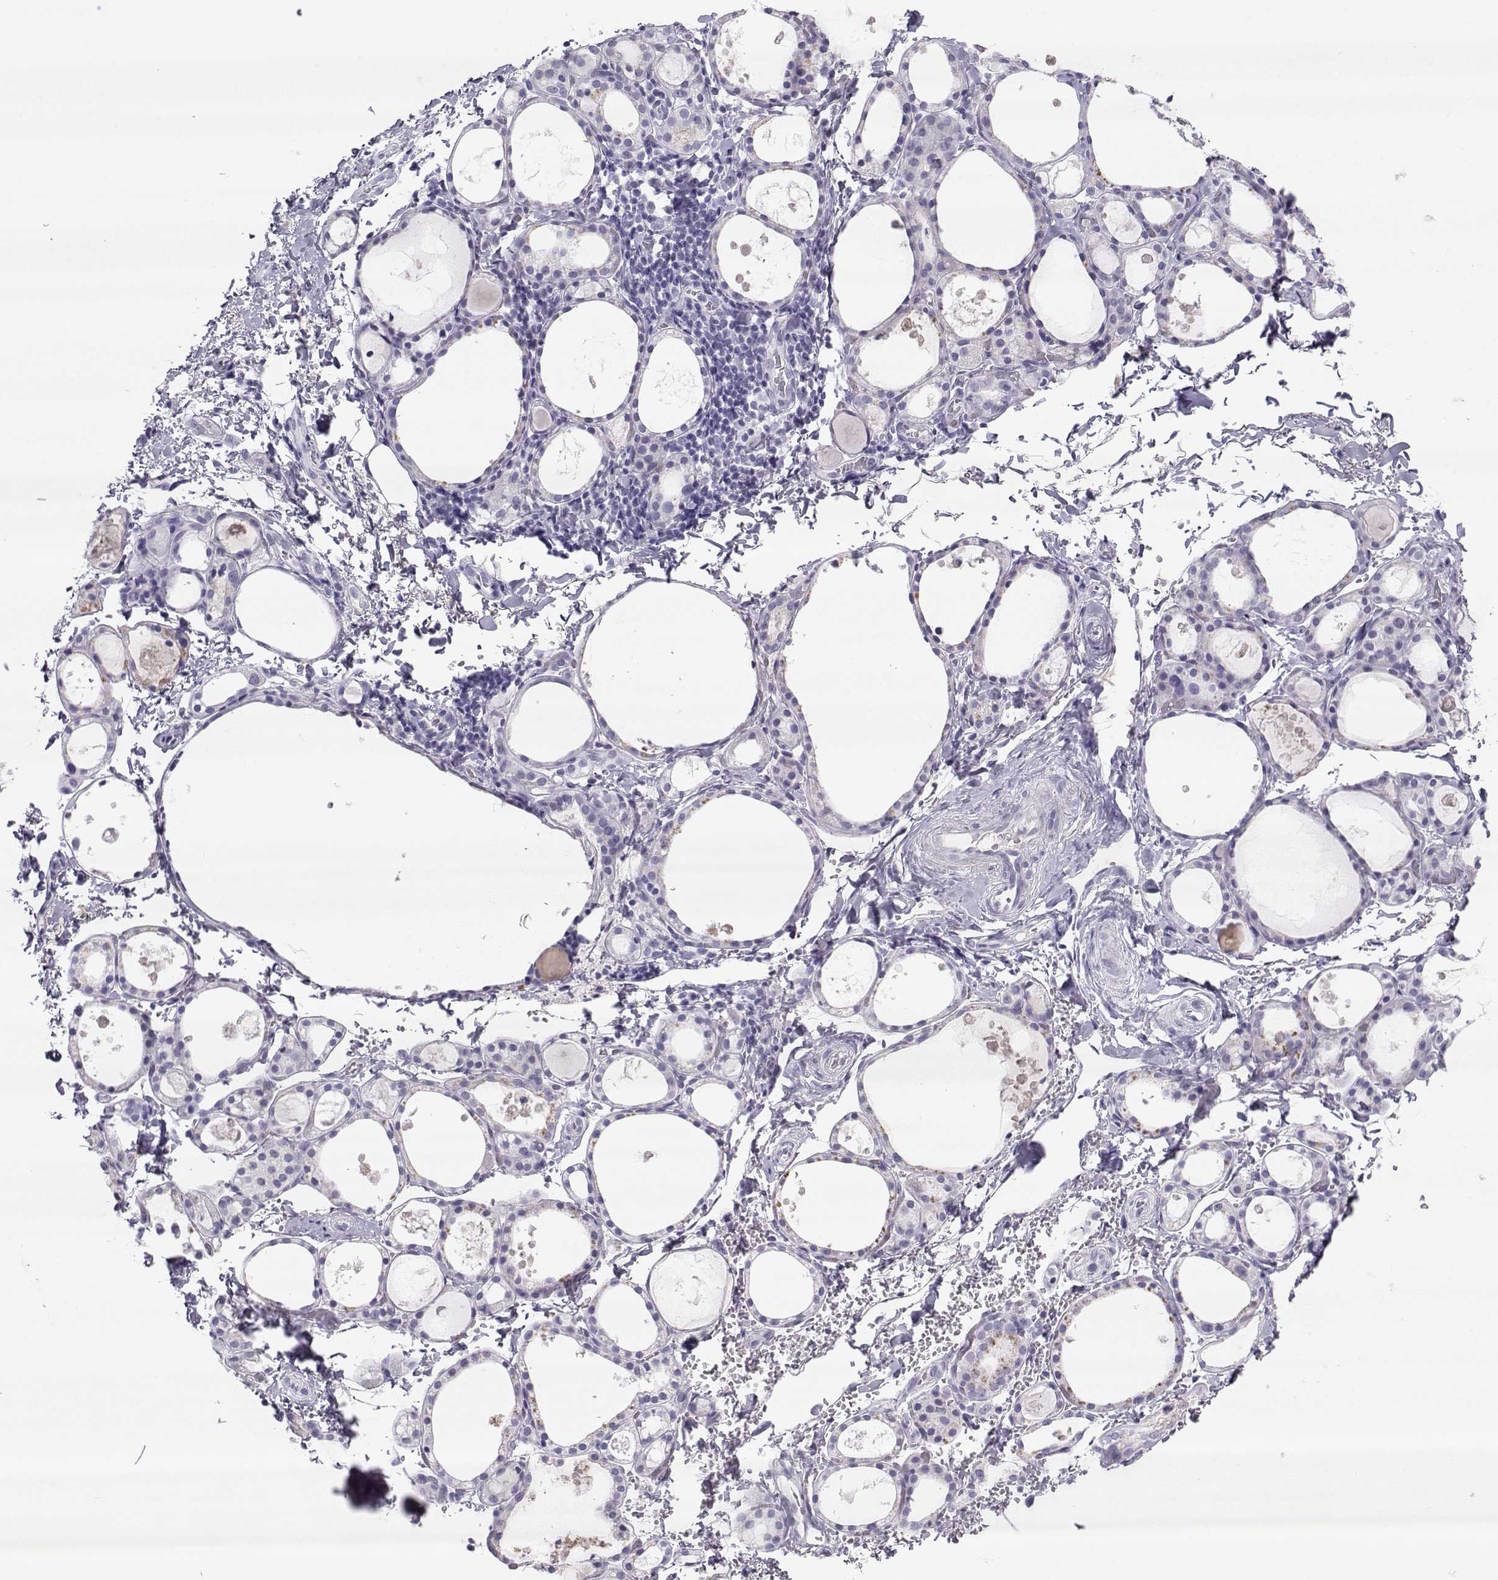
{"staining": {"intensity": "negative", "quantity": "none", "location": "none"}, "tissue": "thyroid gland", "cell_type": "Glandular cells", "image_type": "normal", "snomed": [{"axis": "morphology", "description": "Normal tissue, NOS"}, {"axis": "topography", "description": "Thyroid gland"}], "caption": "Glandular cells show no significant protein staining in normal thyroid gland. (DAB (3,3'-diaminobenzidine) immunohistochemistry with hematoxylin counter stain).", "gene": "ARMC2", "patient": {"sex": "male", "age": 68}}